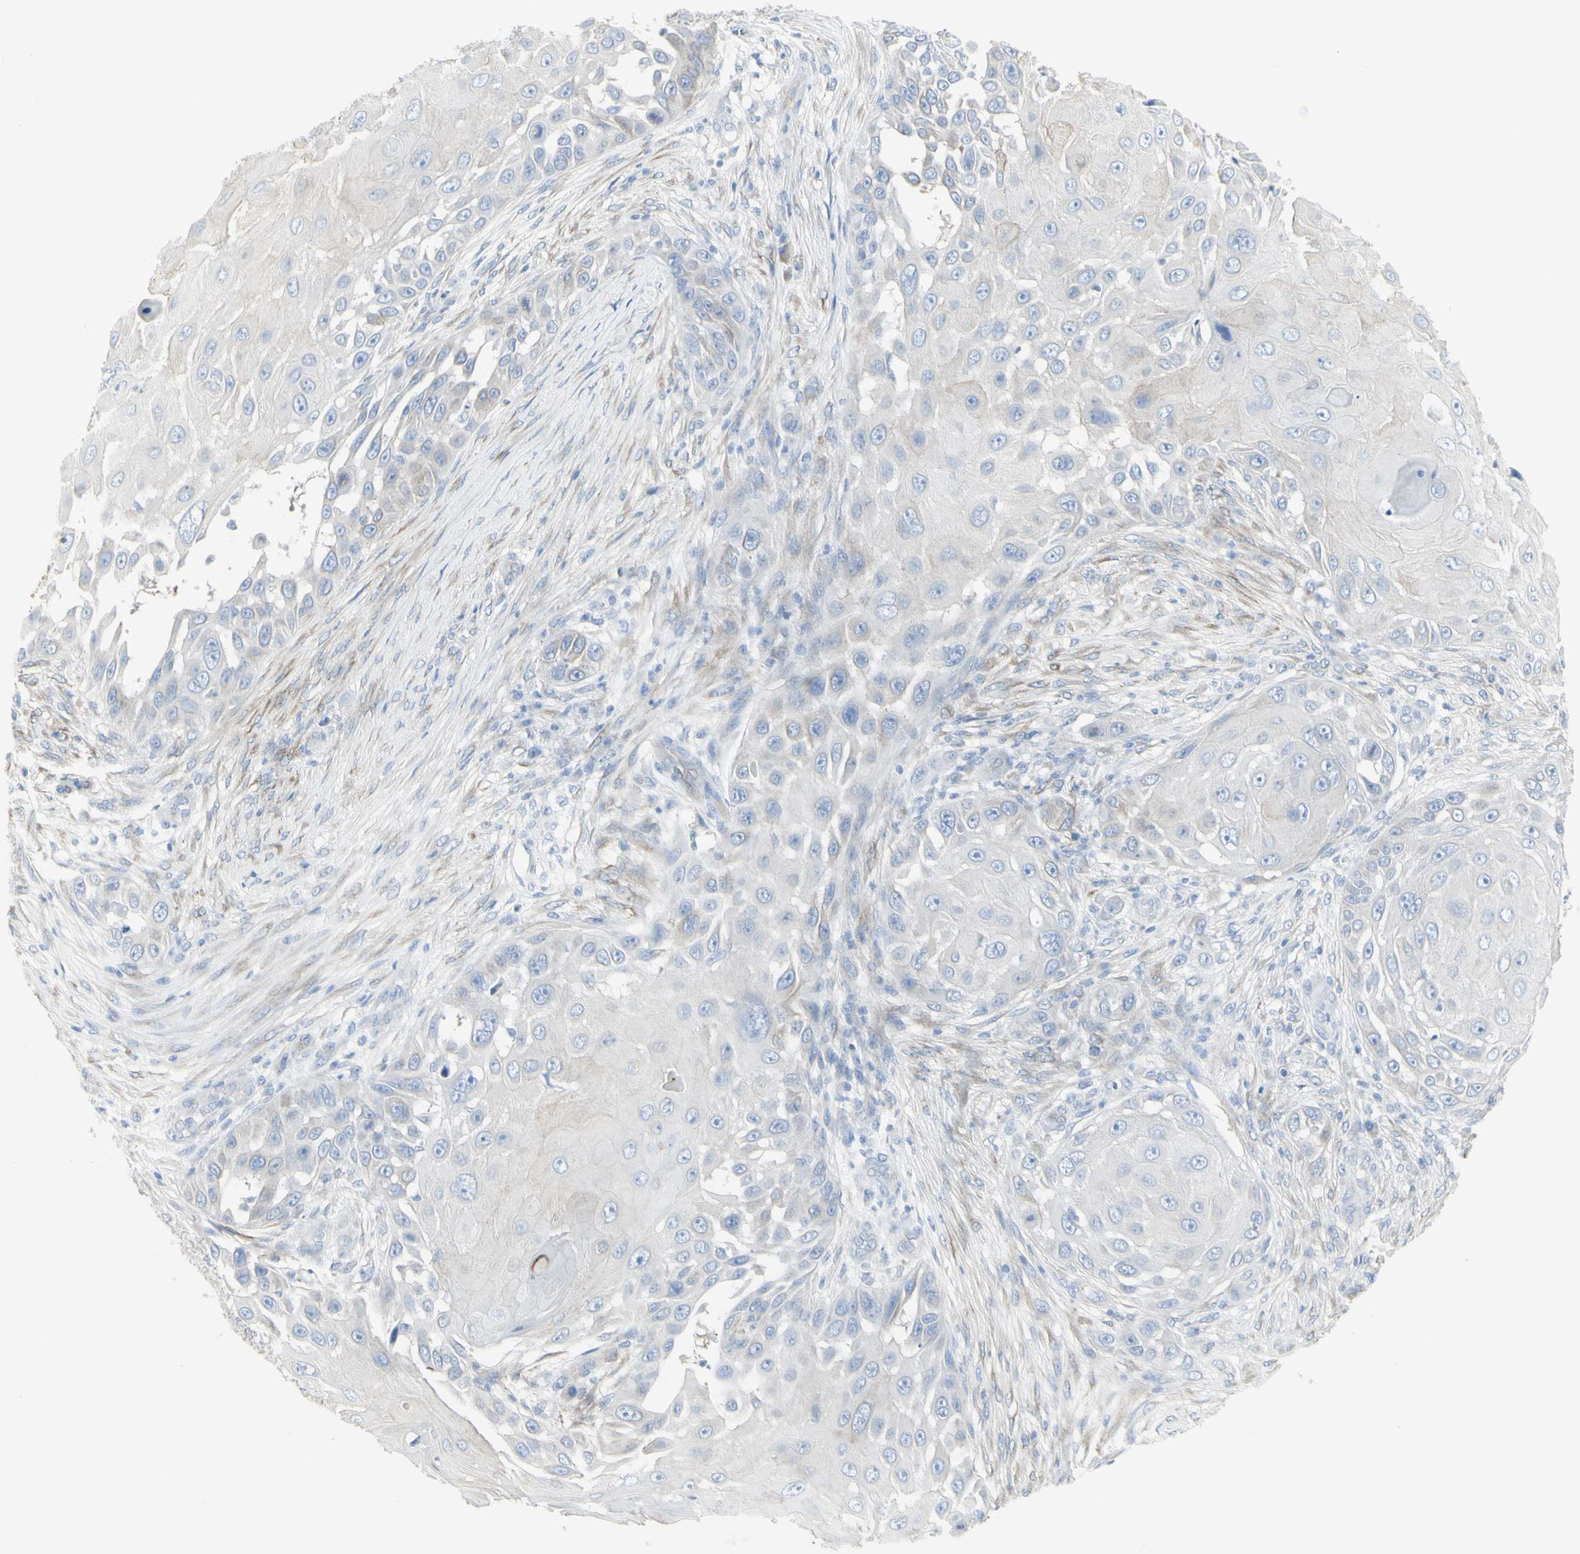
{"staining": {"intensity": "negative", "quantity": "none", "location": "none"}, "tissue": "skin cancer", "cell_type": "Tumor cells", "image_type": "cancer", "snomed": [{"axis": "morphology", "description": "Squamous cell carcinoma, NOS"}, {"axis": "topography", "description": "Skin"}], "caption": "High power microscopy histopathology image of an immunohistochemistry photomicrograph of skin squamous cell carcinoma, revealing no significant expression in tumor cells.", "gene": "ENSG00000198211", "patient": {"sex": "female", "age": 44}}